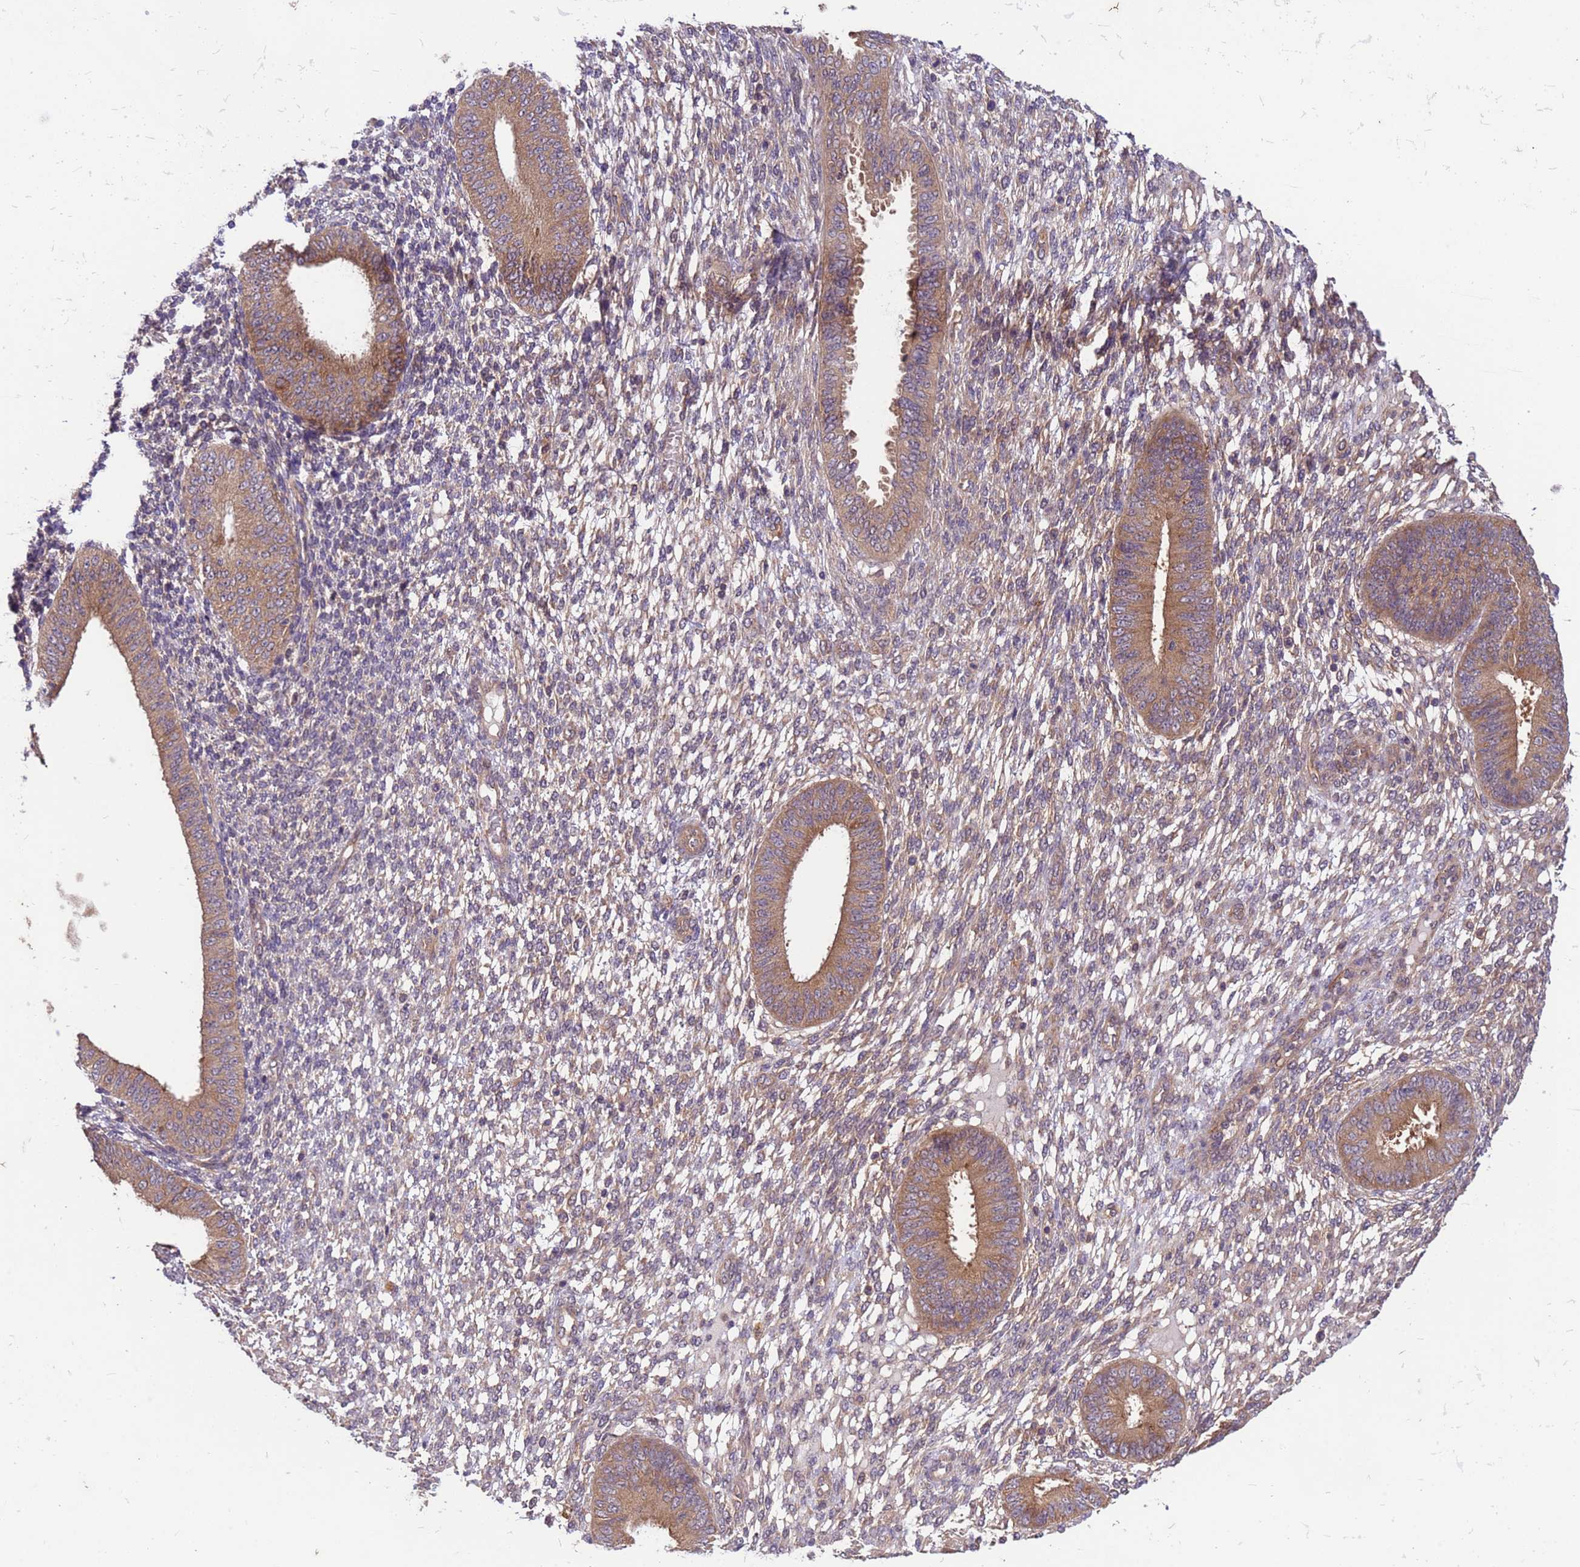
{"staining": {"intensity": "weak", "quantity": ">75%", "location": "cytoplasmic/membranous"}, "tissue": "endometrium", "cell_type": "Cells in endometrial stroma", "image_type": "normal", "snomed": [{"axis": "morphology", "description": "Normal tissue, NOS"}, {"axis": "topography", "description": "Endometrium"}], "caption": "A brown stain shows weak cytoplasmic/membranous positivity of a protein in cells in endometrial stroma of unremarkable human endometrium.", "gene": "PPP2CA", "patient": {"sex": "female", "age": 49}}